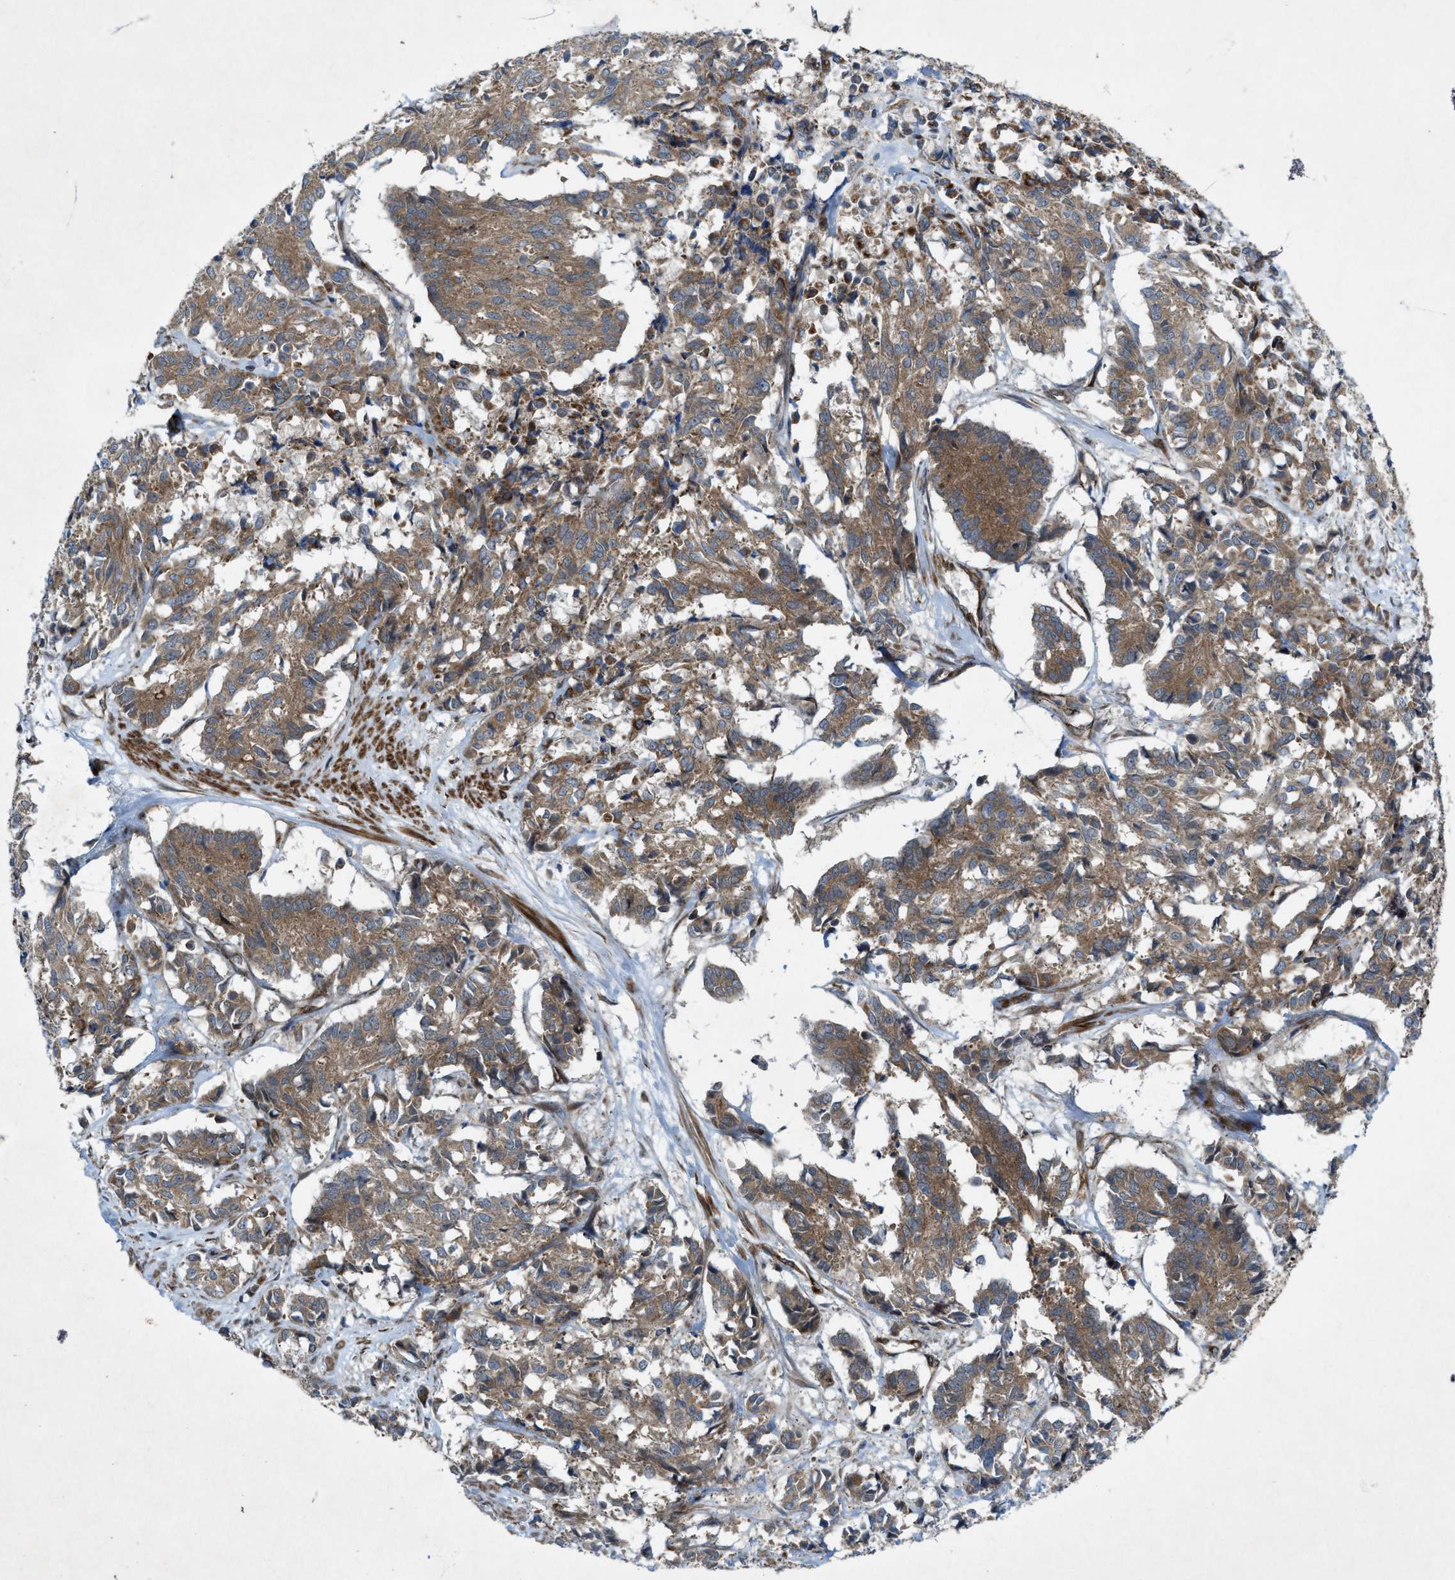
{"staining": {"intensity": "moderate", "quantity": ">75%", "location": "cytoplasmic/membranous"}, "tissue": "cervical cancer", "cell_type": "Tumor cells", "image_type": "cancer", "snomed": [{"axis": "morphology", "description": "Squamous cell carcinoma, NOS"}, {"axis": "topography", "description": "Cervix"}], "caption": "Immunohistochemistry image of neoplastic tissue: human cervical cancer stained using immunohistochemistry (IHC) demonstrates medium levels of moderate protein expression localized specifically in the cytoplasmic/membranous of tumor cells, appearing as a cytoplasmic/membranous brown color.", "gene": "URGCP", "patient": {"sex": "female", "age": 35}}